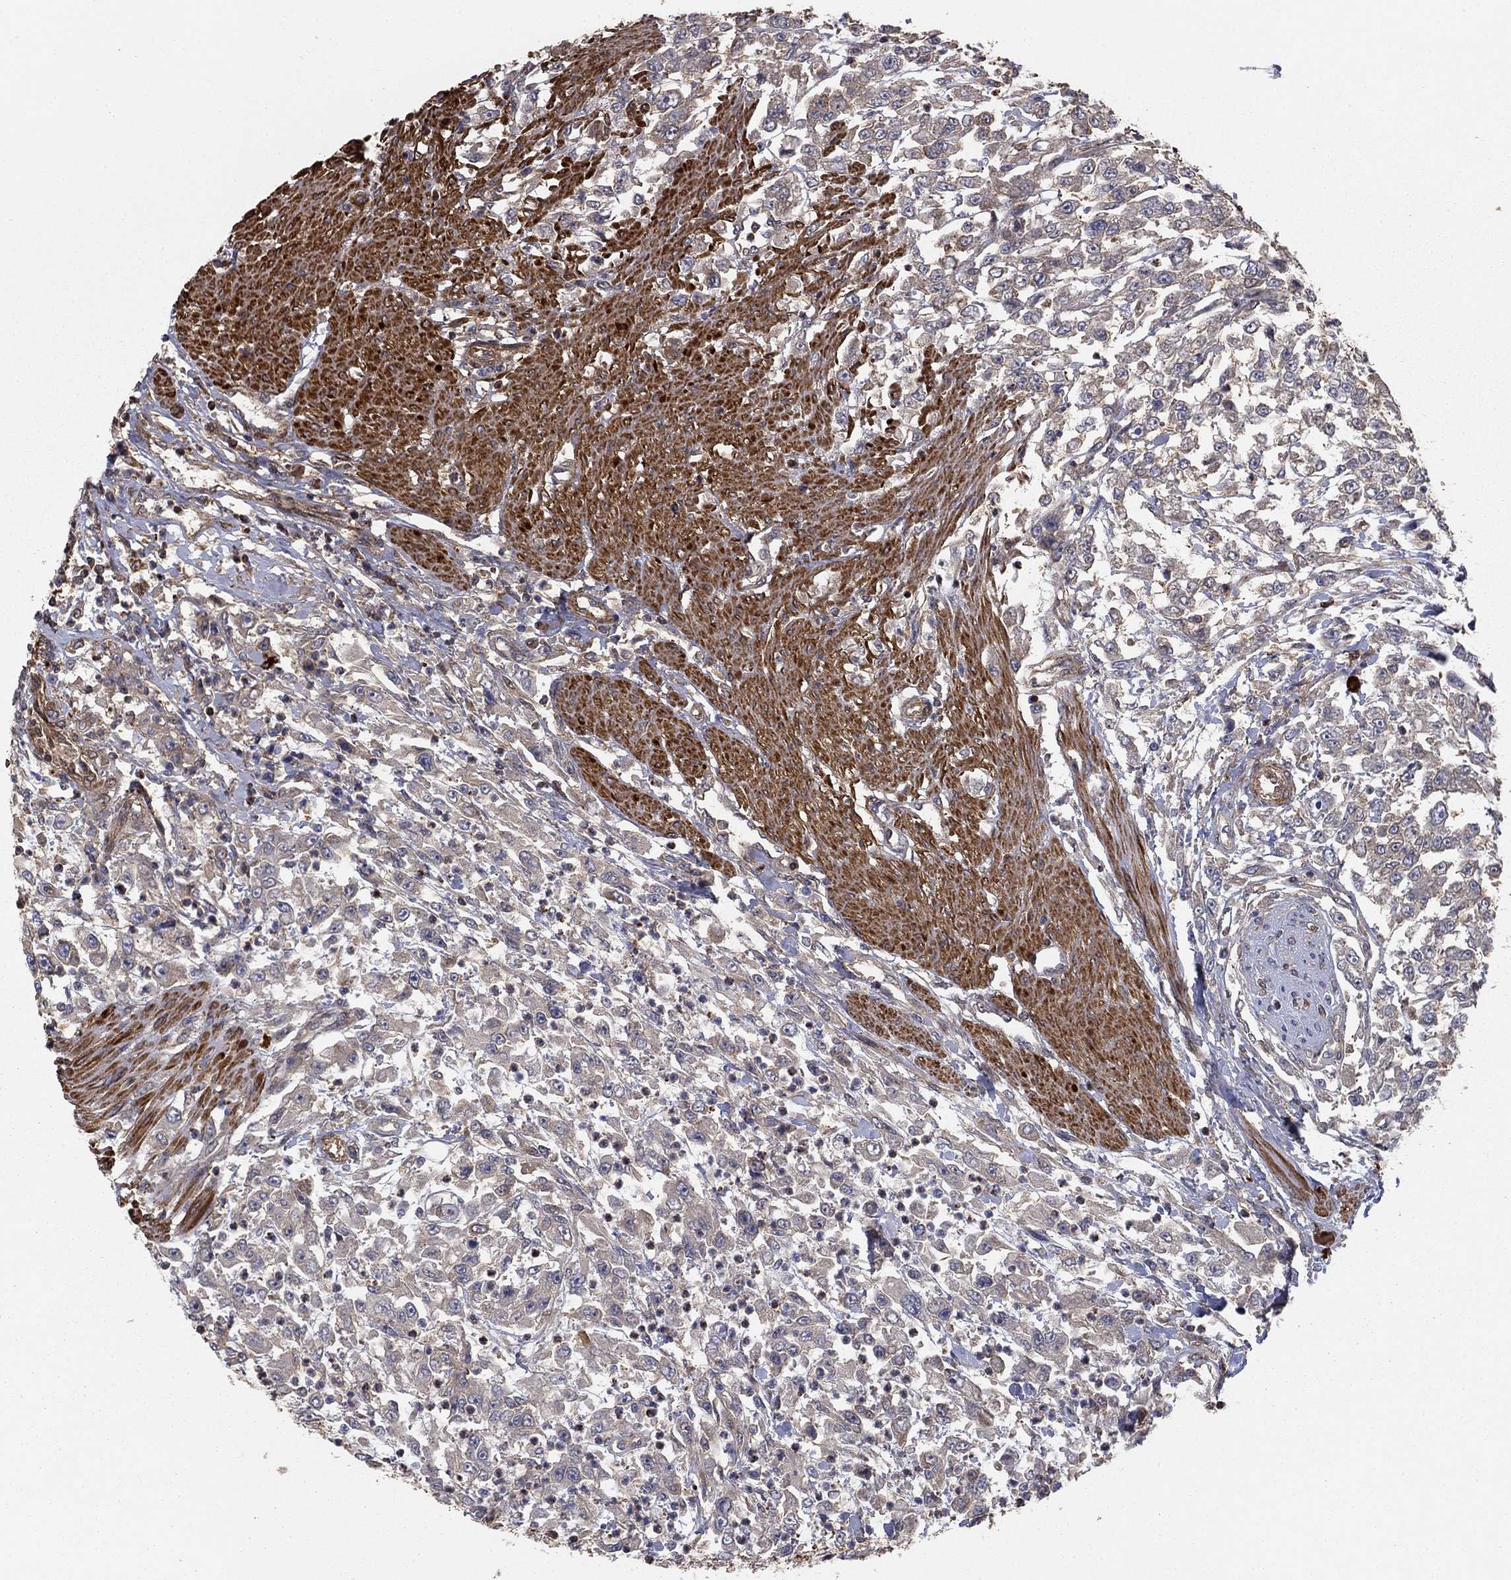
{"staining": {"intensity": "negative", "quantity": "none", "location": "none"}, "tissue": "urothelial cancer", "cell_type": "Tumor cells", "image_type": "cancer", "snomed": [{"axis": "morphology", "description": "Urothelial carcinoma, High grade"}, {"axis": "topography", "description": "Urinary bladder"}], "caption": "Immunohistochemistry image of urothelial cancer stained for a protein (brown), which shows no staining in tumor cells.", "gene": "HABP4", "patient": {"sex": "male", "age": 46}}